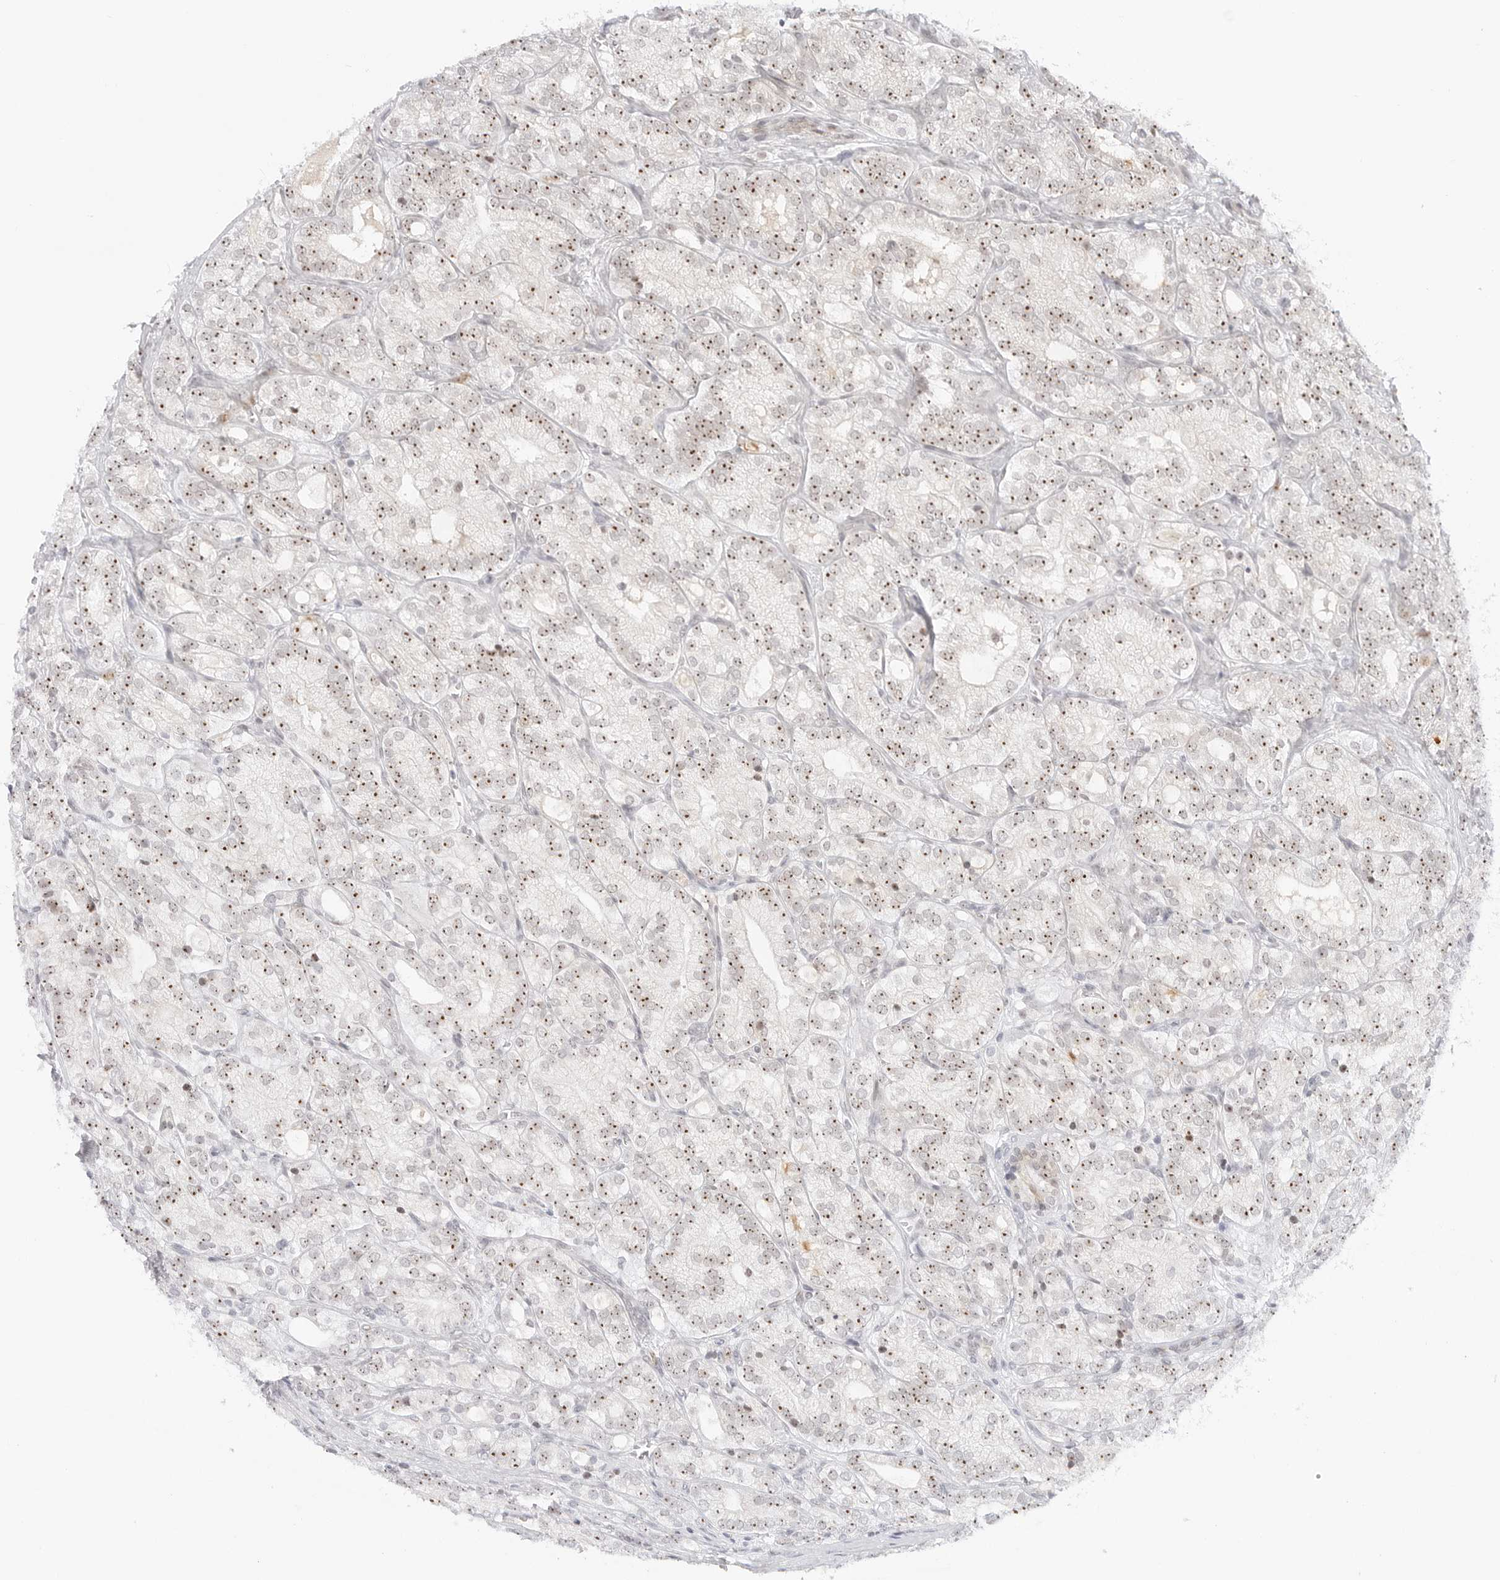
{"staining": {"intensity": "moderate", "quantity": ">75%", "location": "nuclear"}, "tissue": "prostate cancer", "cell_type": "Tumor cells", "image_type": "cancer", "snomed": [{"axis": "morphology", "description": "Adenocarcinoma, High grade"}, {"axis": "topography", "description": "Prostate"}], "caption": "IHC staining of prostate high-grade adenocarcinoma, which shows medium levels of moderate nuclear staining in approximately >75% of tumor cells indicating moderate nuclear protein positivity. The staining was performed using DAB (3,3'-diaminobenzidine) (brown) for protein detection and nuclei were counterstained in hematoxylin (blue).", "gene": "HIPK3", "patient": {"sex": "male", "age": 57}}